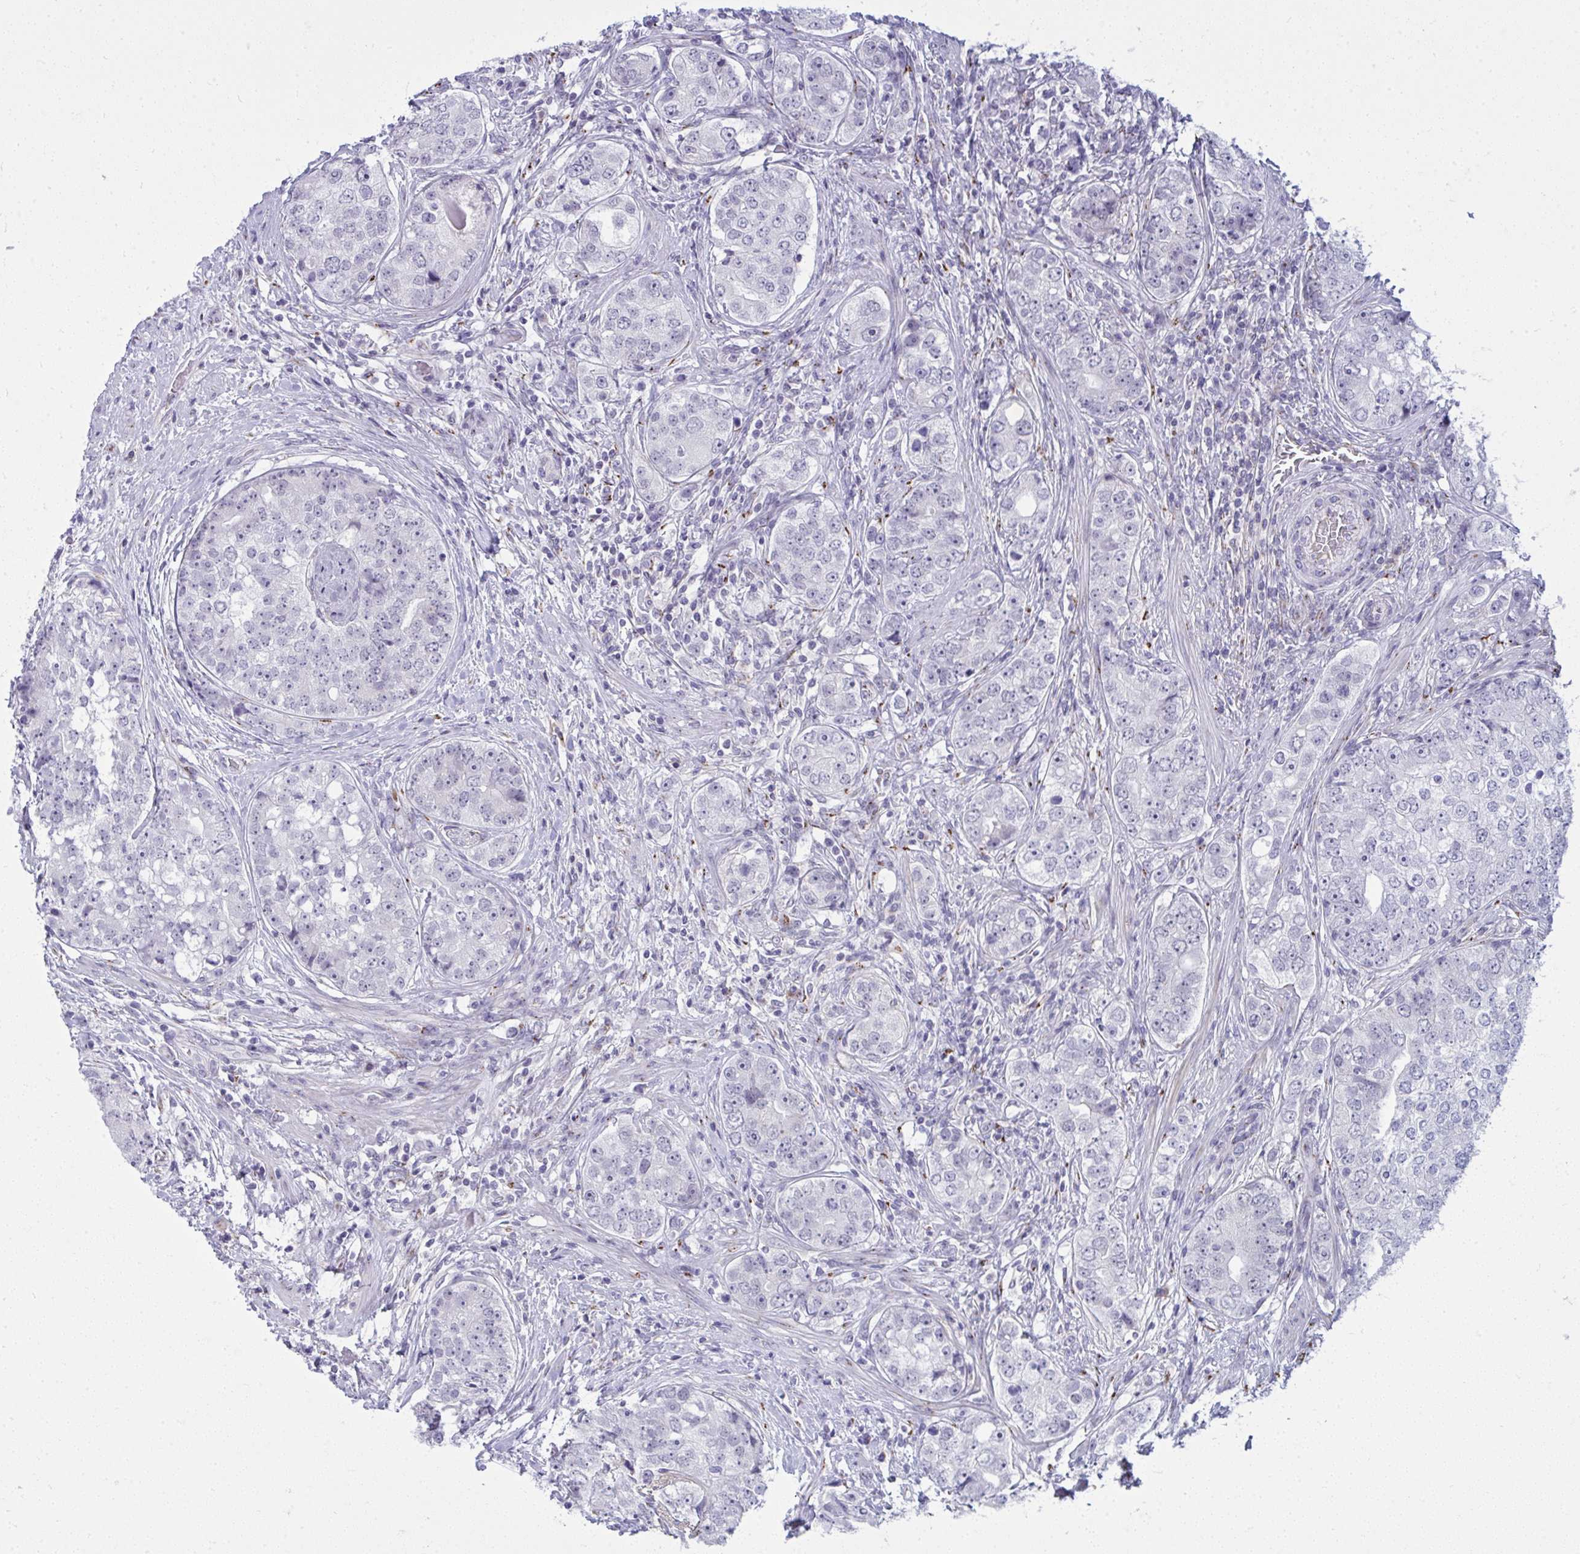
{"staining": {"intensity": "negative", "quantity": "none", "location": "none"}, "tissue": "prostate cancer", "cell_type": "Tumor cells", "image_type": "cancer", "snomed": [{"axis": "morphology", "description": "Adenocarcinoma, High grade"}, {"axis": "topography", "description": "Prostate"}], "caption": "Immunohistochemistry of adenocarcinoma (high-grade) (prostate) shows no staining in tumor cells.", "gene": "DTX4", "patient": {"sex": "male", "age": 60}}